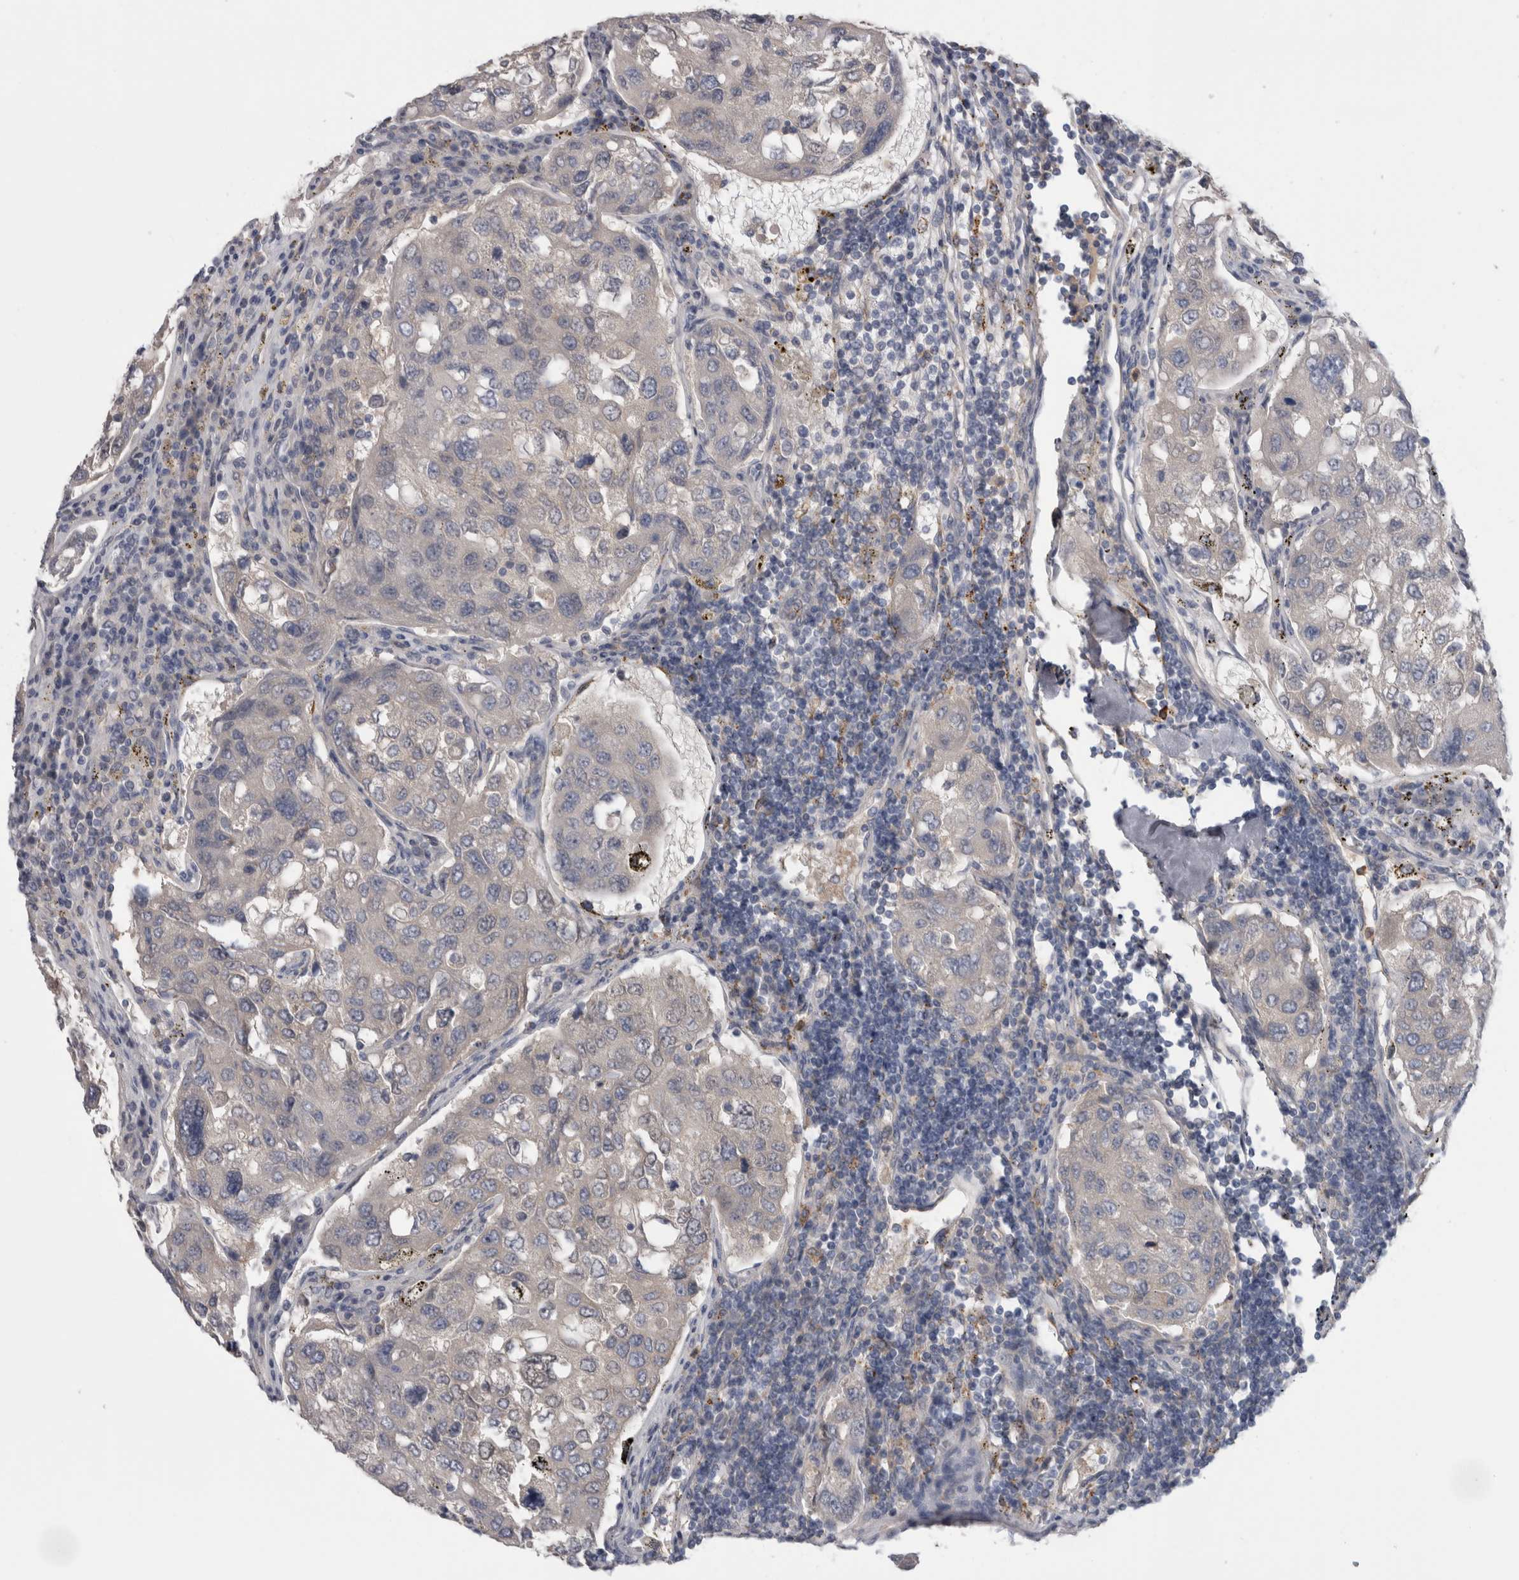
{"staining": {"intensity": "weak", "quantity": "<25%", "location": "cytoplasmic/membranous"}, "tissue": "urothelial cancer", "cell_type": "Tumor cells", "image_type": "cancer", "snomed": [{"axis": "morphology", "description": "Urothelial carcinoma, High grade"}, {"axis": "topography", "description": "Lymph node"}, {"axis": "topography", "description": "Urinary bladder"}], "caption": "Histopathology image shows no protein expression in tumor cells of urothelial cancer tissue.", "gene": "TBCE", "patient": {"sex": "male", "age": 51}}